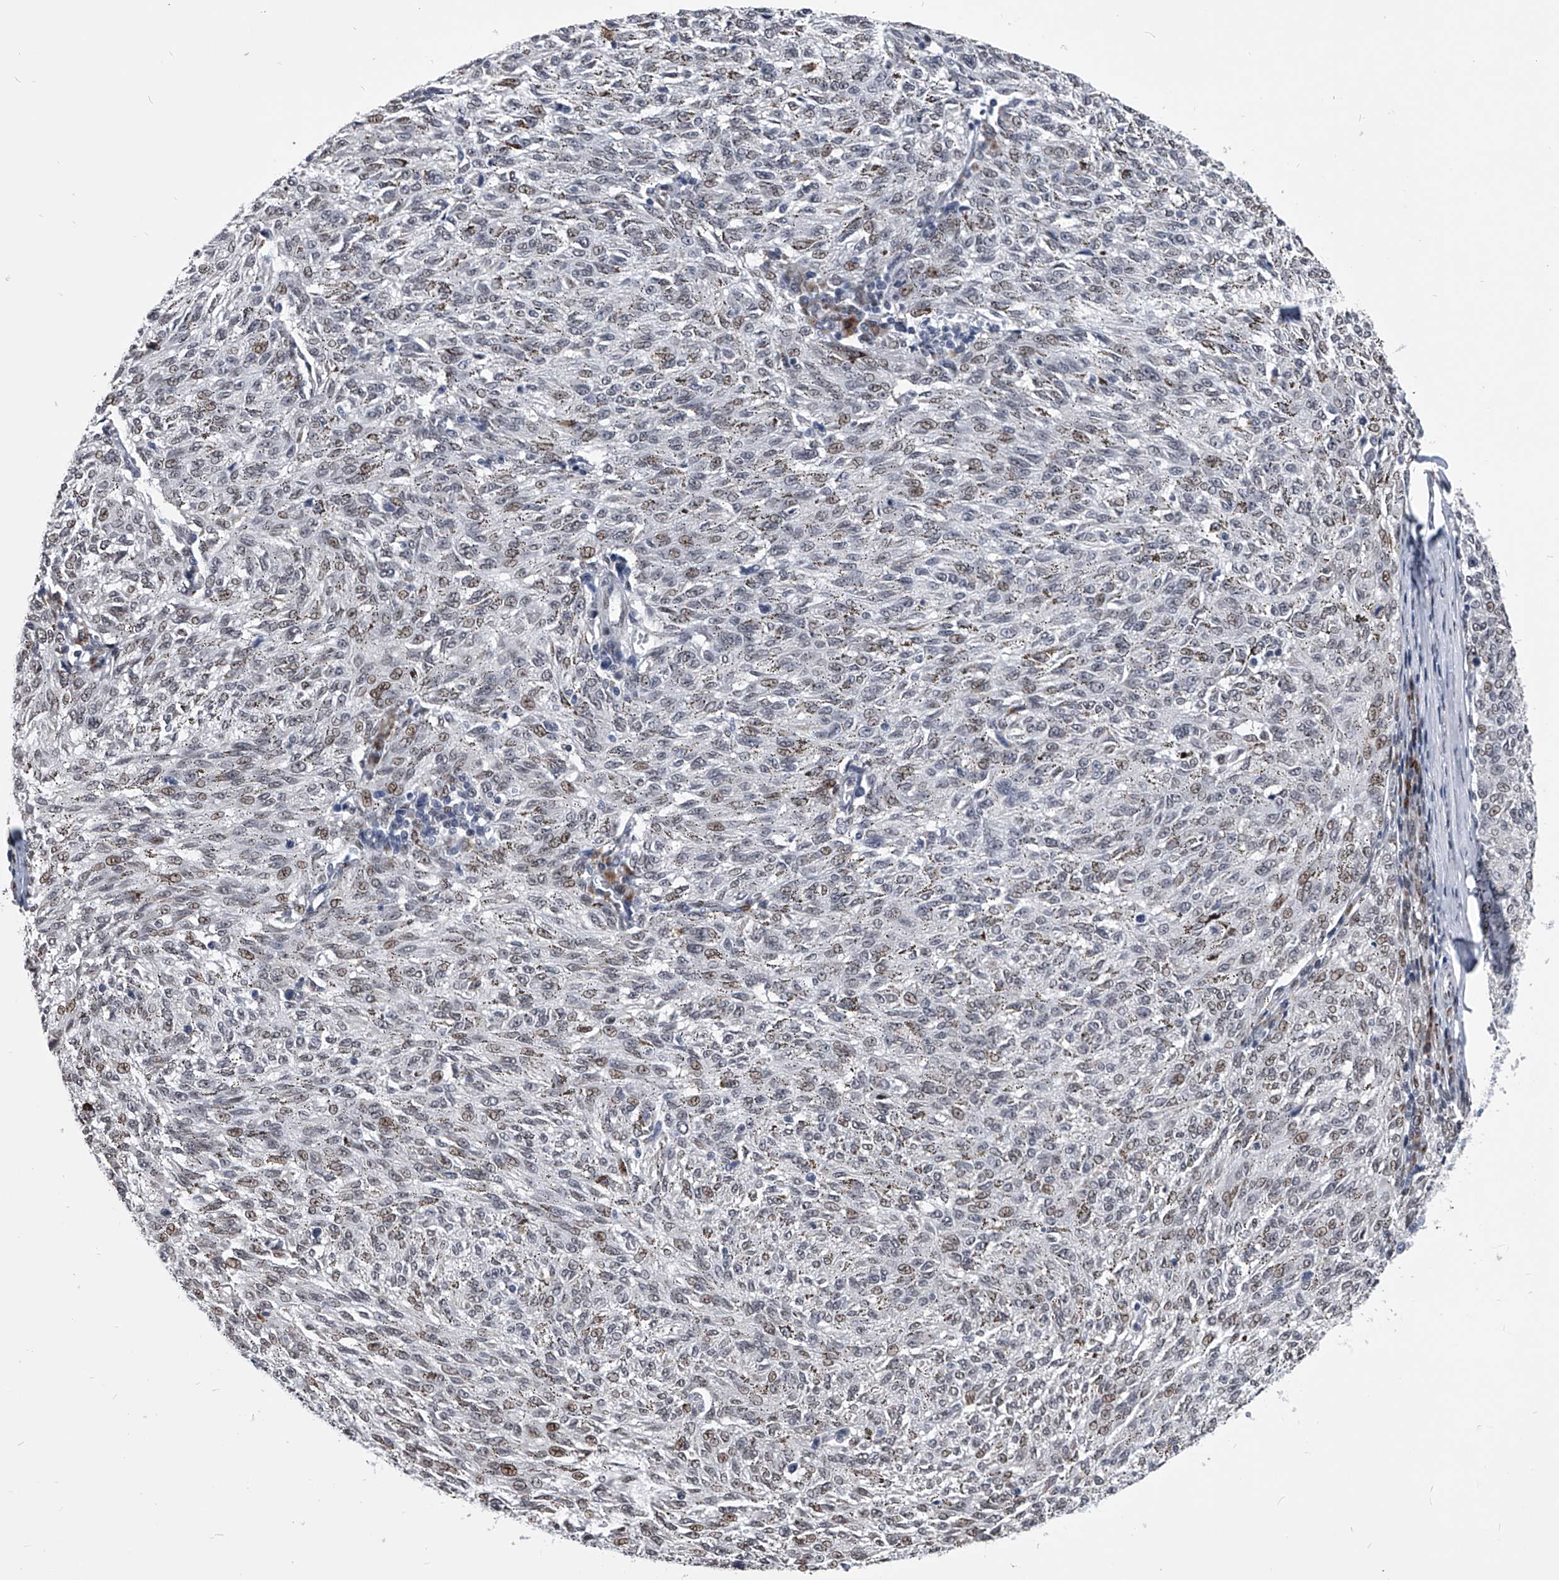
{"staining": {"intensity": "weak", "quantity": "25%-75%", "location": "nuclear"}, "tissue": "melanoma", "cell_type": "Tumor cells", "image_type": "cancer", "snomed": [{"axis": "morphology", "description": "Malignant melanoma, NOS"}, {"axis": "topography", "description": "Skin"}], "caption": "A histopathology image of melanoma stained for a protein shows weak nuclear brown staining in tumor cells.", "gene": "CMTR1", "patient": {"sex": "female", "age": 72}}